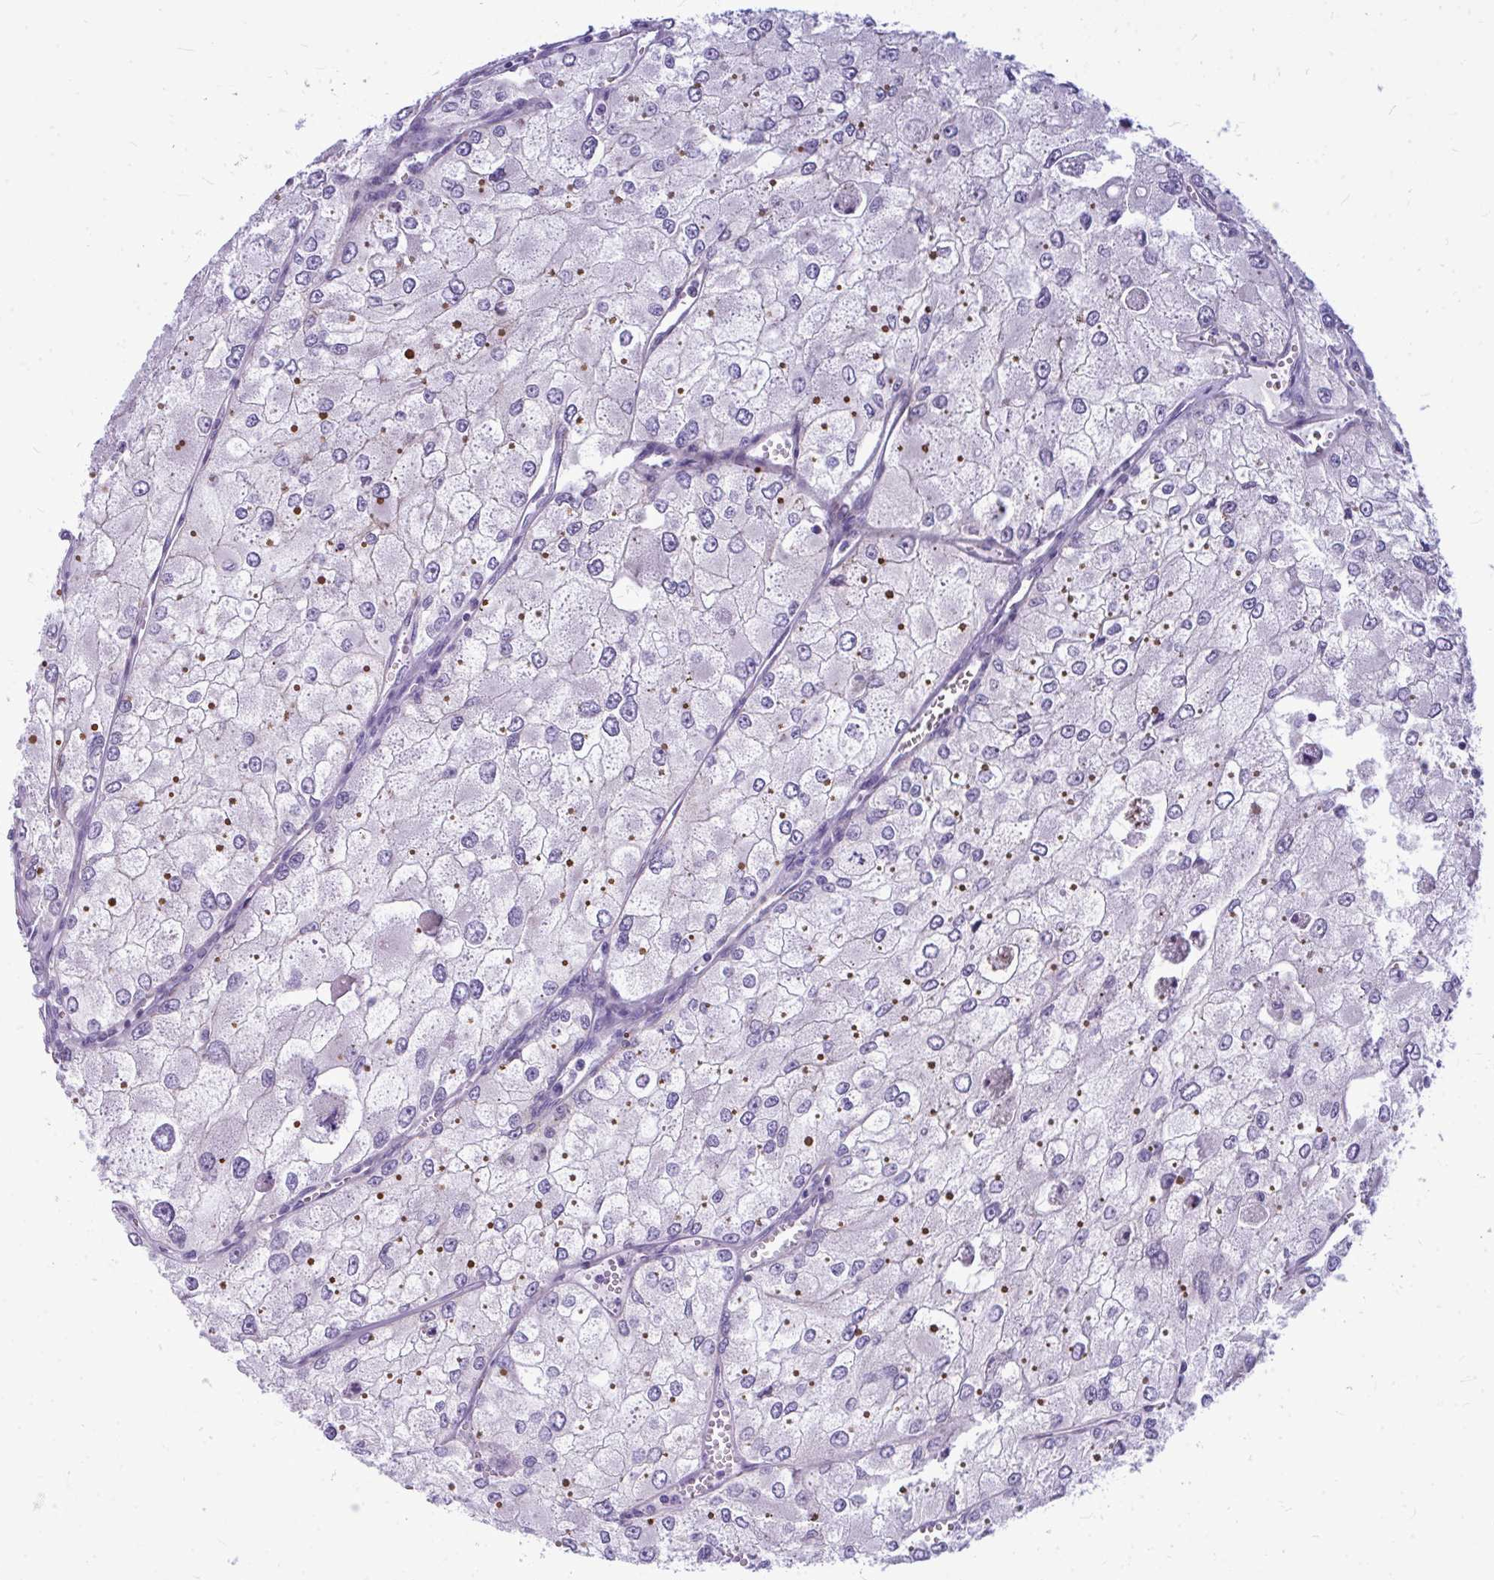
{"staining": {"intensity": "negative", "quantity": "none", "location": "none"}, "tissue": "renal cancer", "cell_type": "Tumor cells", "image_type": "cancer", "snomed": [{"axis": "morphology", "description": "Adenocarcinoma, NOS"}, {"axis": "topography", "description": "Kidney"}], "caption": "Renal cancer stained for a protein using immunohistochemistry shows no staining tumor cells.", "gene": "ZSCAN25", "patient": {"sex": "female", "age": 70}}